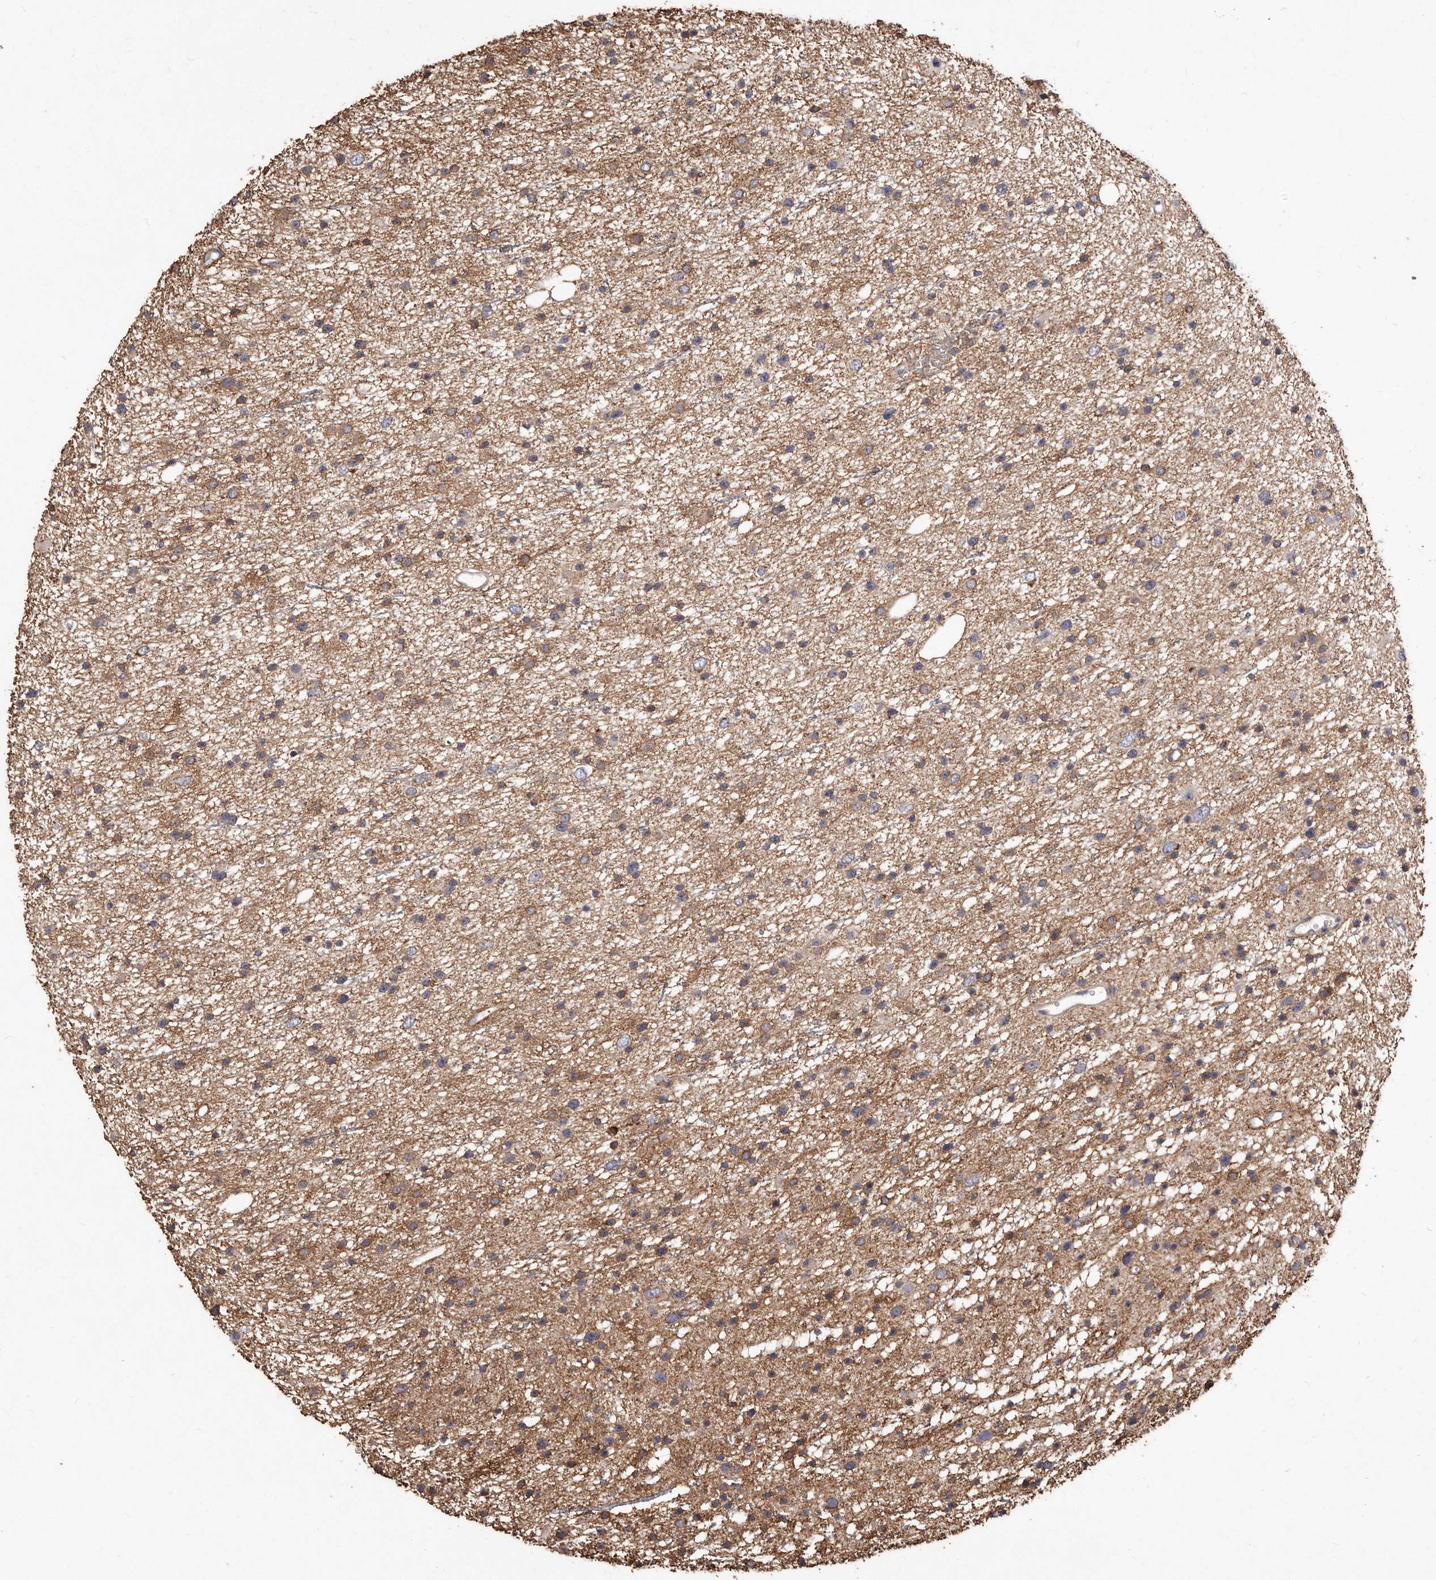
{"staining": {"intensity": "moderate", "quantity": "25%-75%", "location": "cytoplasmic/membranous"}, "tissue": "glioma", "cell_type": "Tumor cells", "image_type": "cancer", "snomed": [{"axis": "morphology", "description": "Glioma, malignant, Low grade"}, {"axis": "topography", "description": "Cerebral cortex"}], "caption": "A histopathology image showing moderate cytoplasmic/membranous positivity in approximately 25%-75% of tumor cells in glioma, as visualized by brown immunohistochemical staining.", "gene": "STEAP2", "patient": {"sex": "female", "age": 39}}